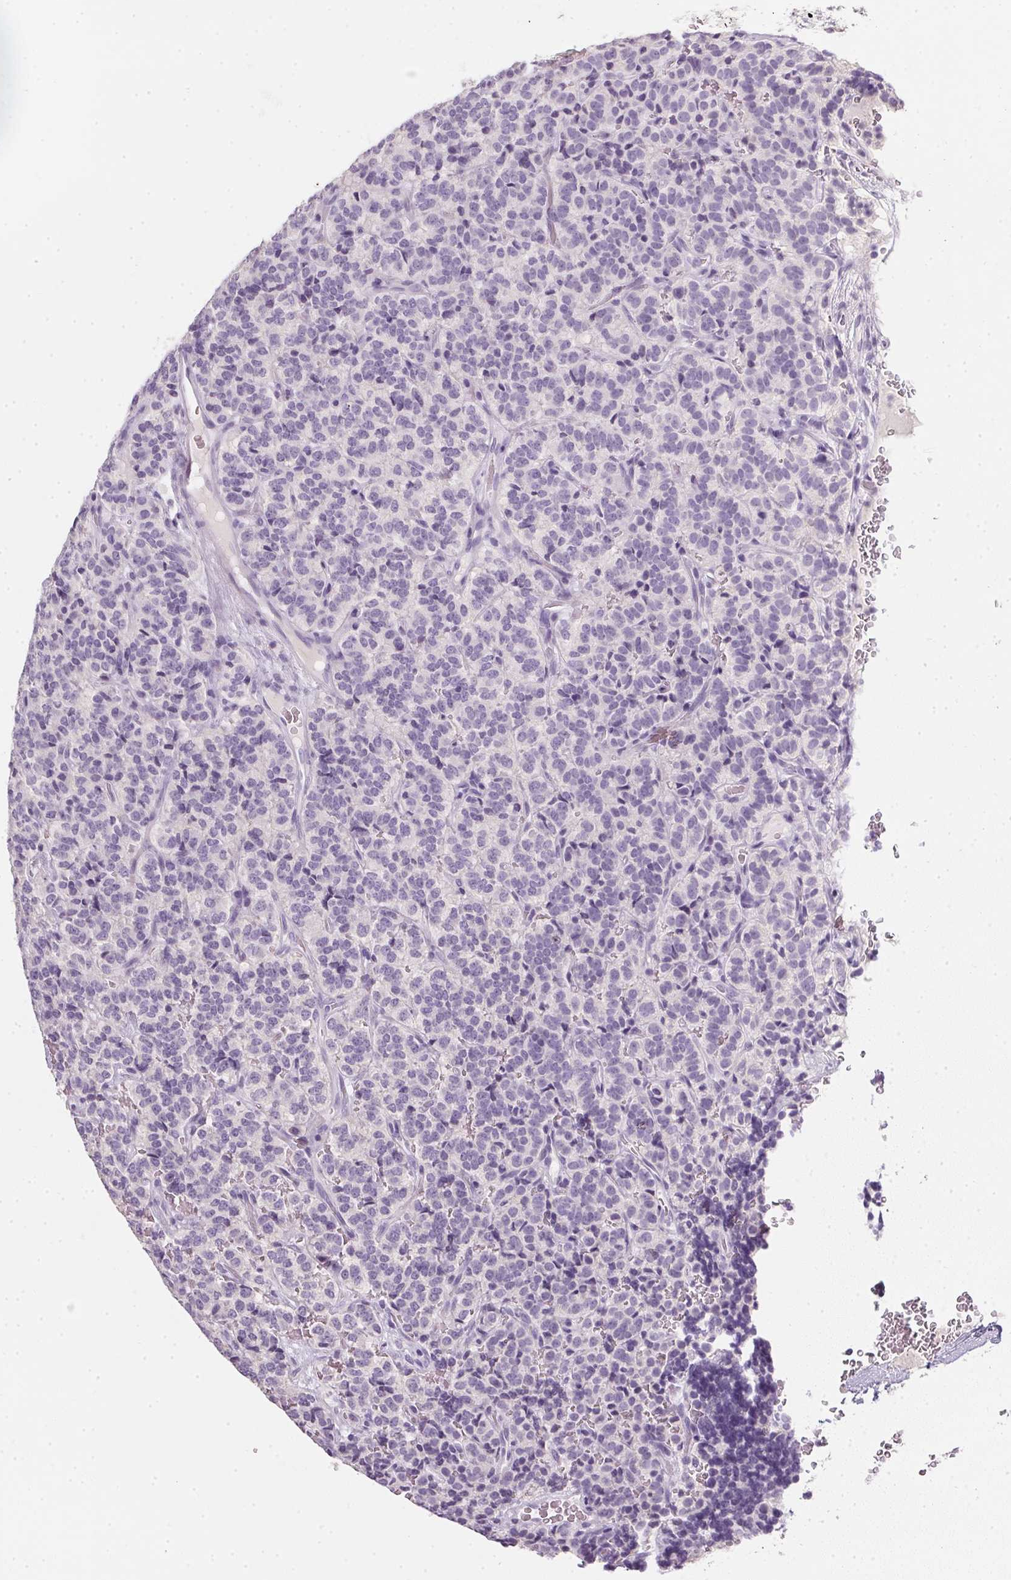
{"staining": {"intensity": "negative", "quantity": "none", "location": "none"}, "tissue": "carcinoid", "cell_type": "Tumor cells", "image_type": "cancer", "snomed": [{"axis": "morphology", "description": "Carcinoid, malignant, NOS"}, {"axis": "topography", "description": "Pancreas"}], "caption": "This micrograph is of carcinoid (malignant) stained with immunohistochemistry to label a protein in brown with the nuclei are counter-stained blue. There is no positivity in tumor cells.", "gene": "TMEM72", "patient": {"sex": "male", "age": 36}}